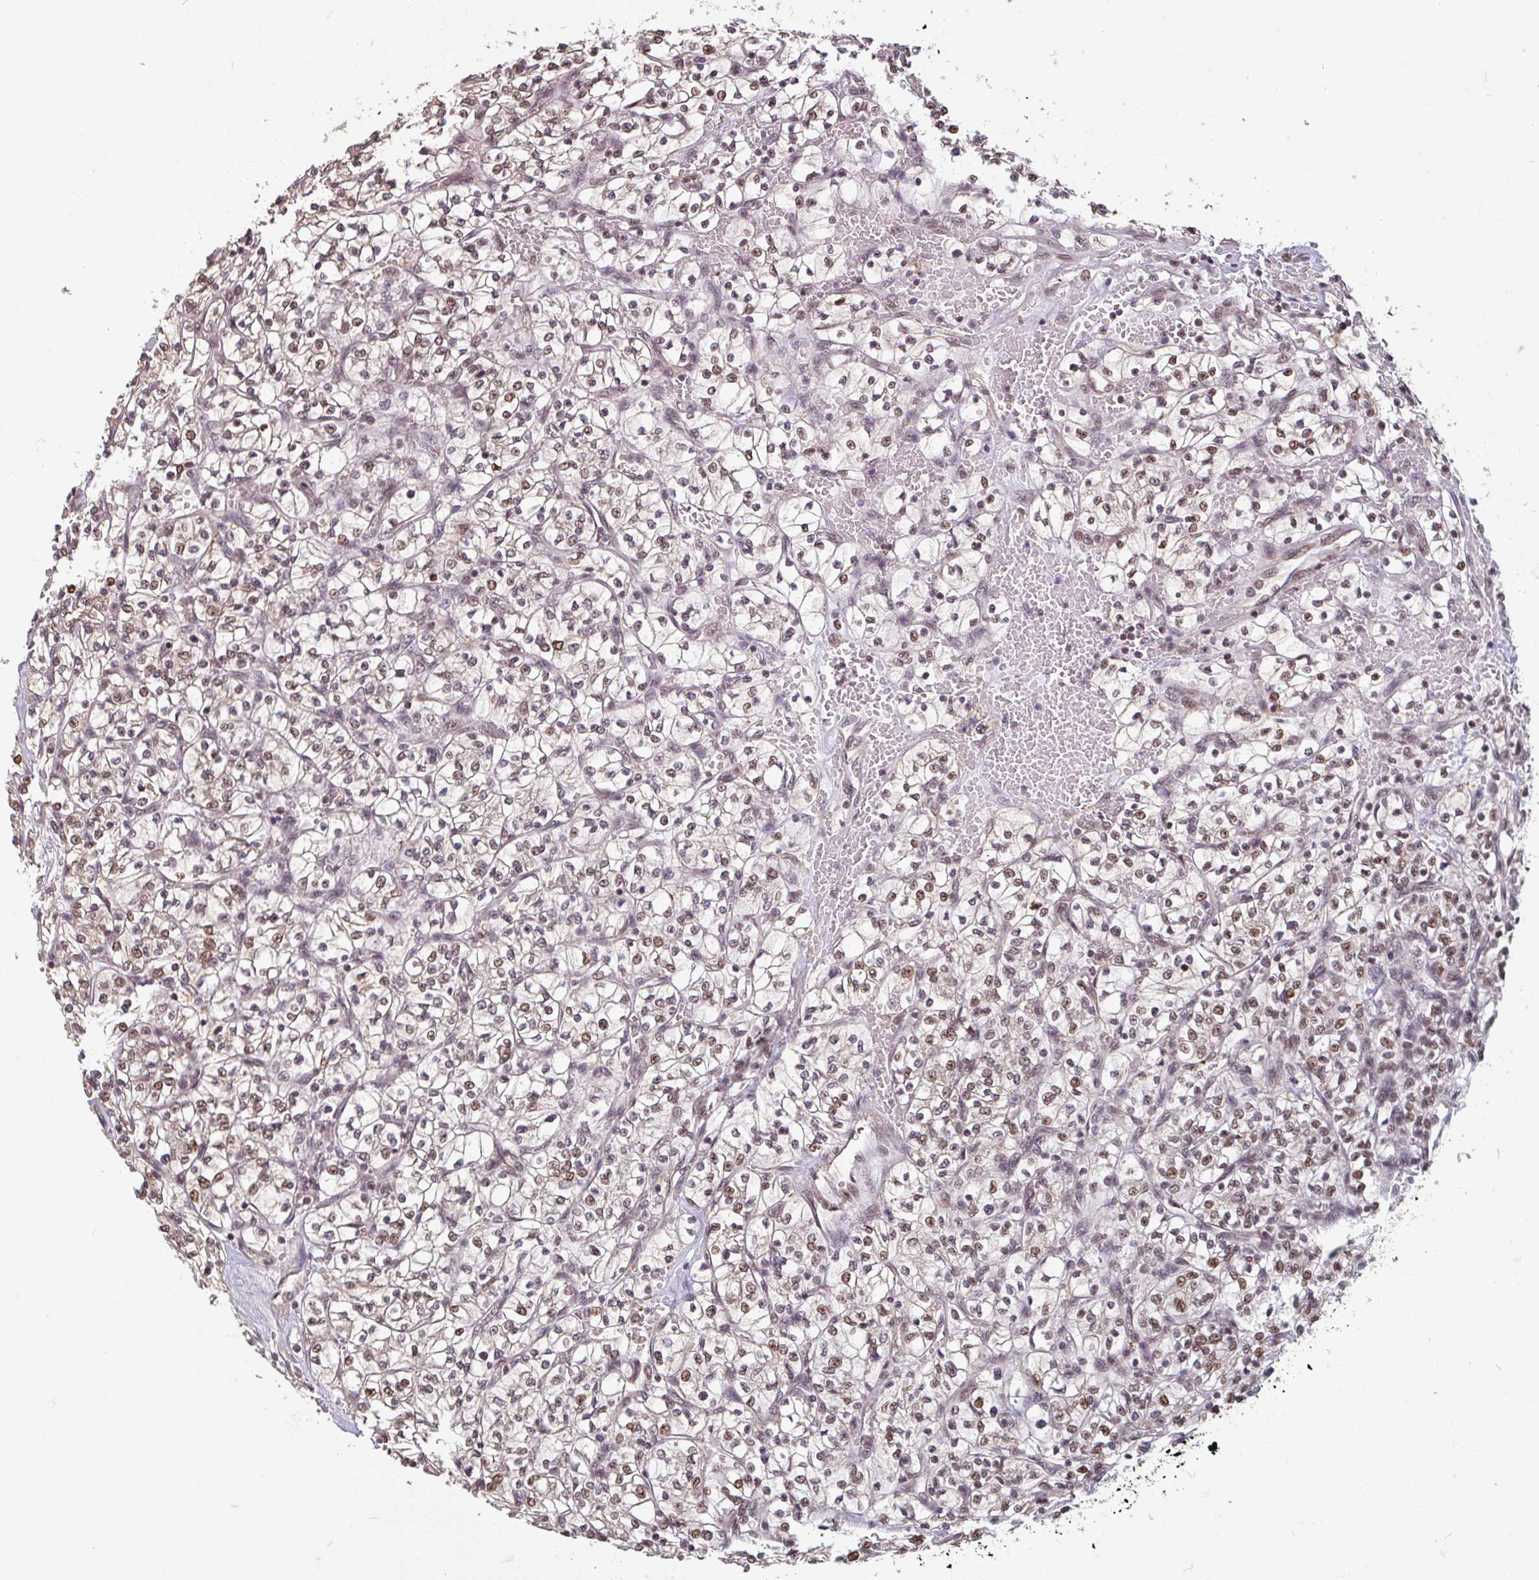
{"staining": {"intensity": "moderate", "quantity": ">75%", "location": "nuclear"}, "tissue": "renal cancer", "cell_type": "Tumor cells", "image_type": "cancer", "snomed": [{"axis": "morphology", "description": "Adenocarcinoma, NOS"}, {"axis": "topography", "description": "Kidney"}], "caption": "This image reveals immunohistochemistry (IHC) staining of renal cancer (adenocarcinoma), with medium moderate nuclear expression in about >75% of tumor cells.", "gene": "DR1", "patient": {"sex": "female", "age": 64}}